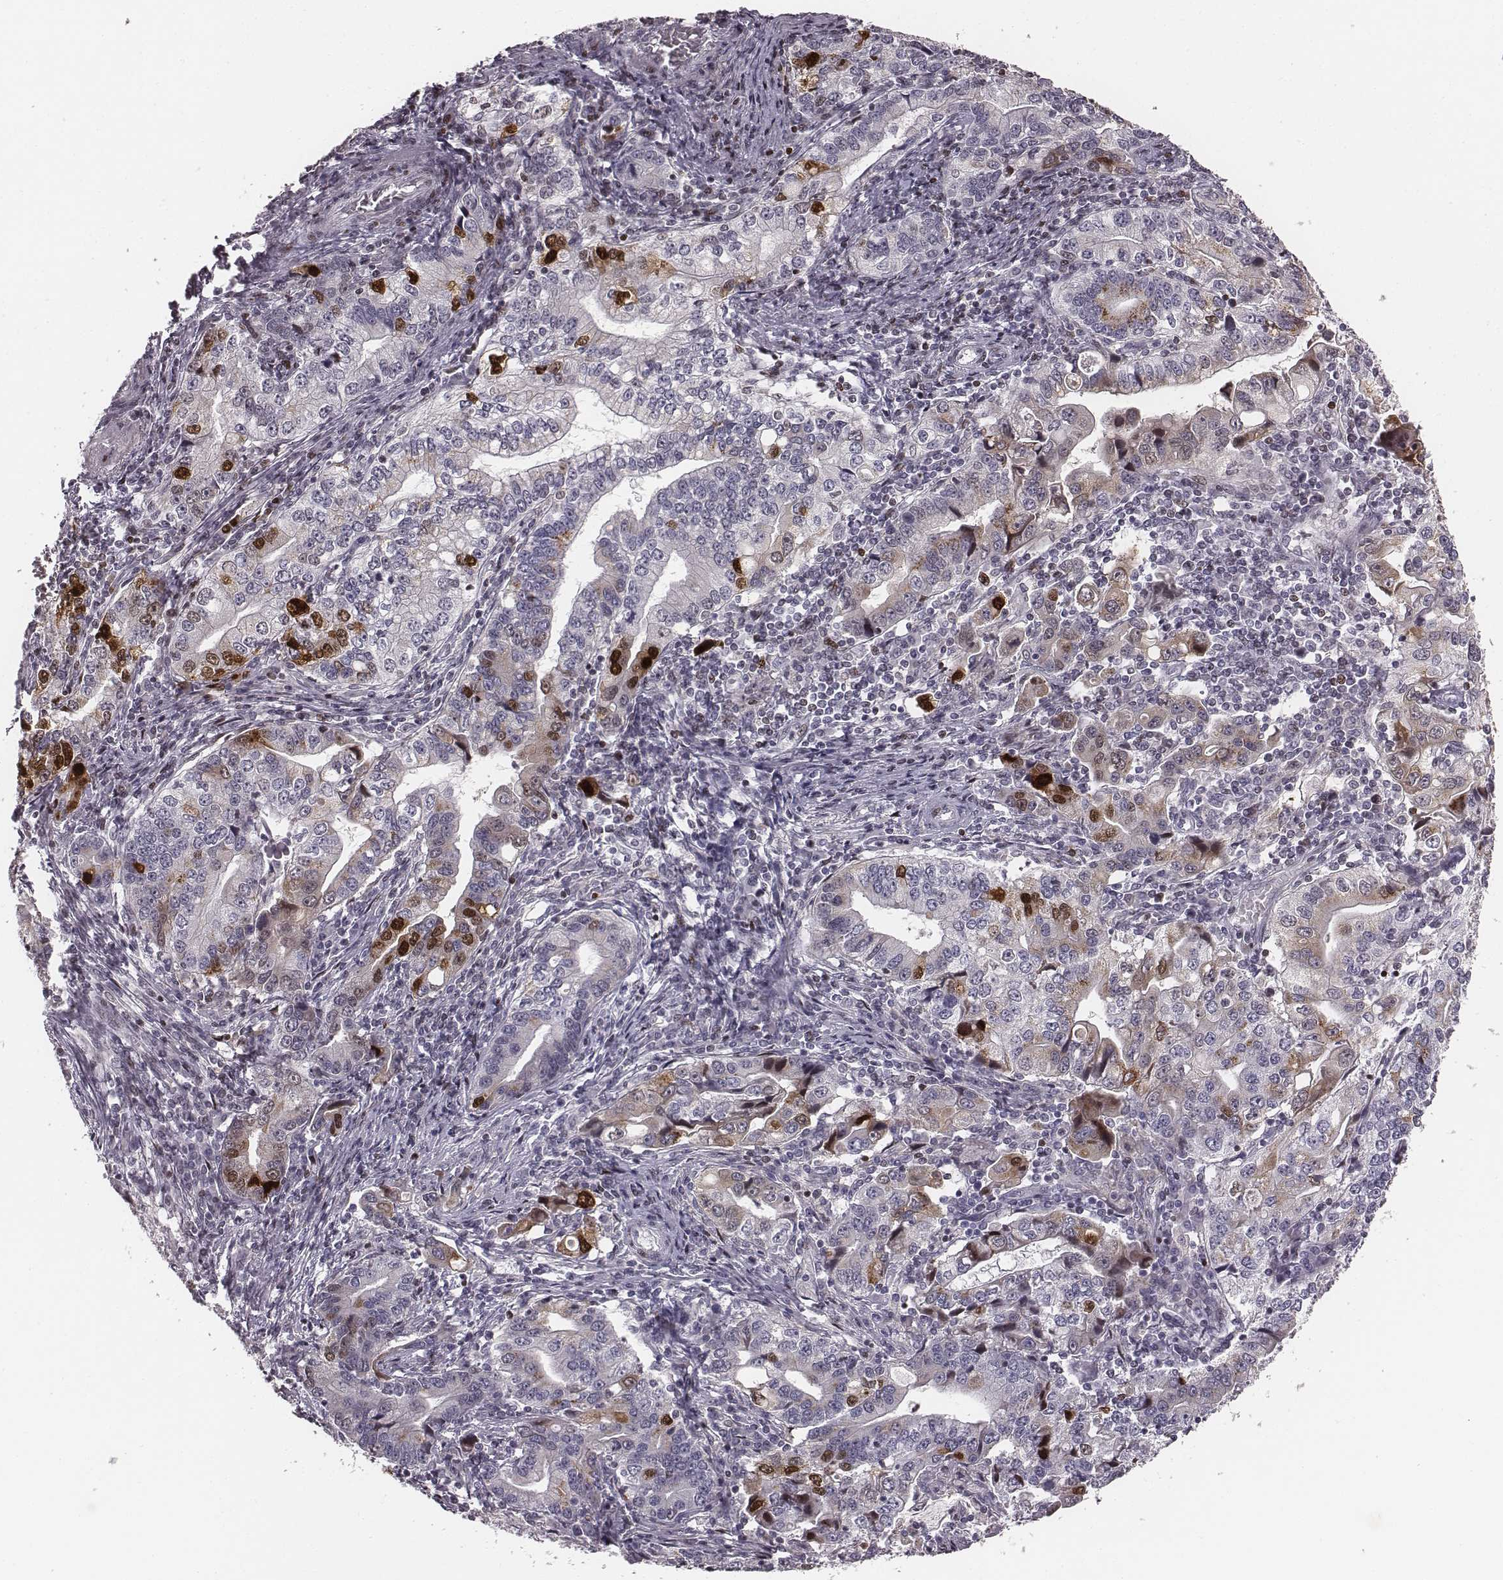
{"staining": {"intensity": "weak", "quantity": "<25%", "location": "nuclear"}, "tissue": "stomach cancer", "cell_type": "Tumor cells", "image_type": "cancer", "snomed": [{"axis": "morphology", "description": "Adenocarcinoma, NOS"}, {"axis": "topography", "description": "Stomach, lower"}], "caption": "This is a micrograph of immunohistochemistry staining of stomach adenocarcinoma, which shows no positivity in tumor cells.", "gene": "NDC1", "patient": {"sex": "female", "age": 72}}